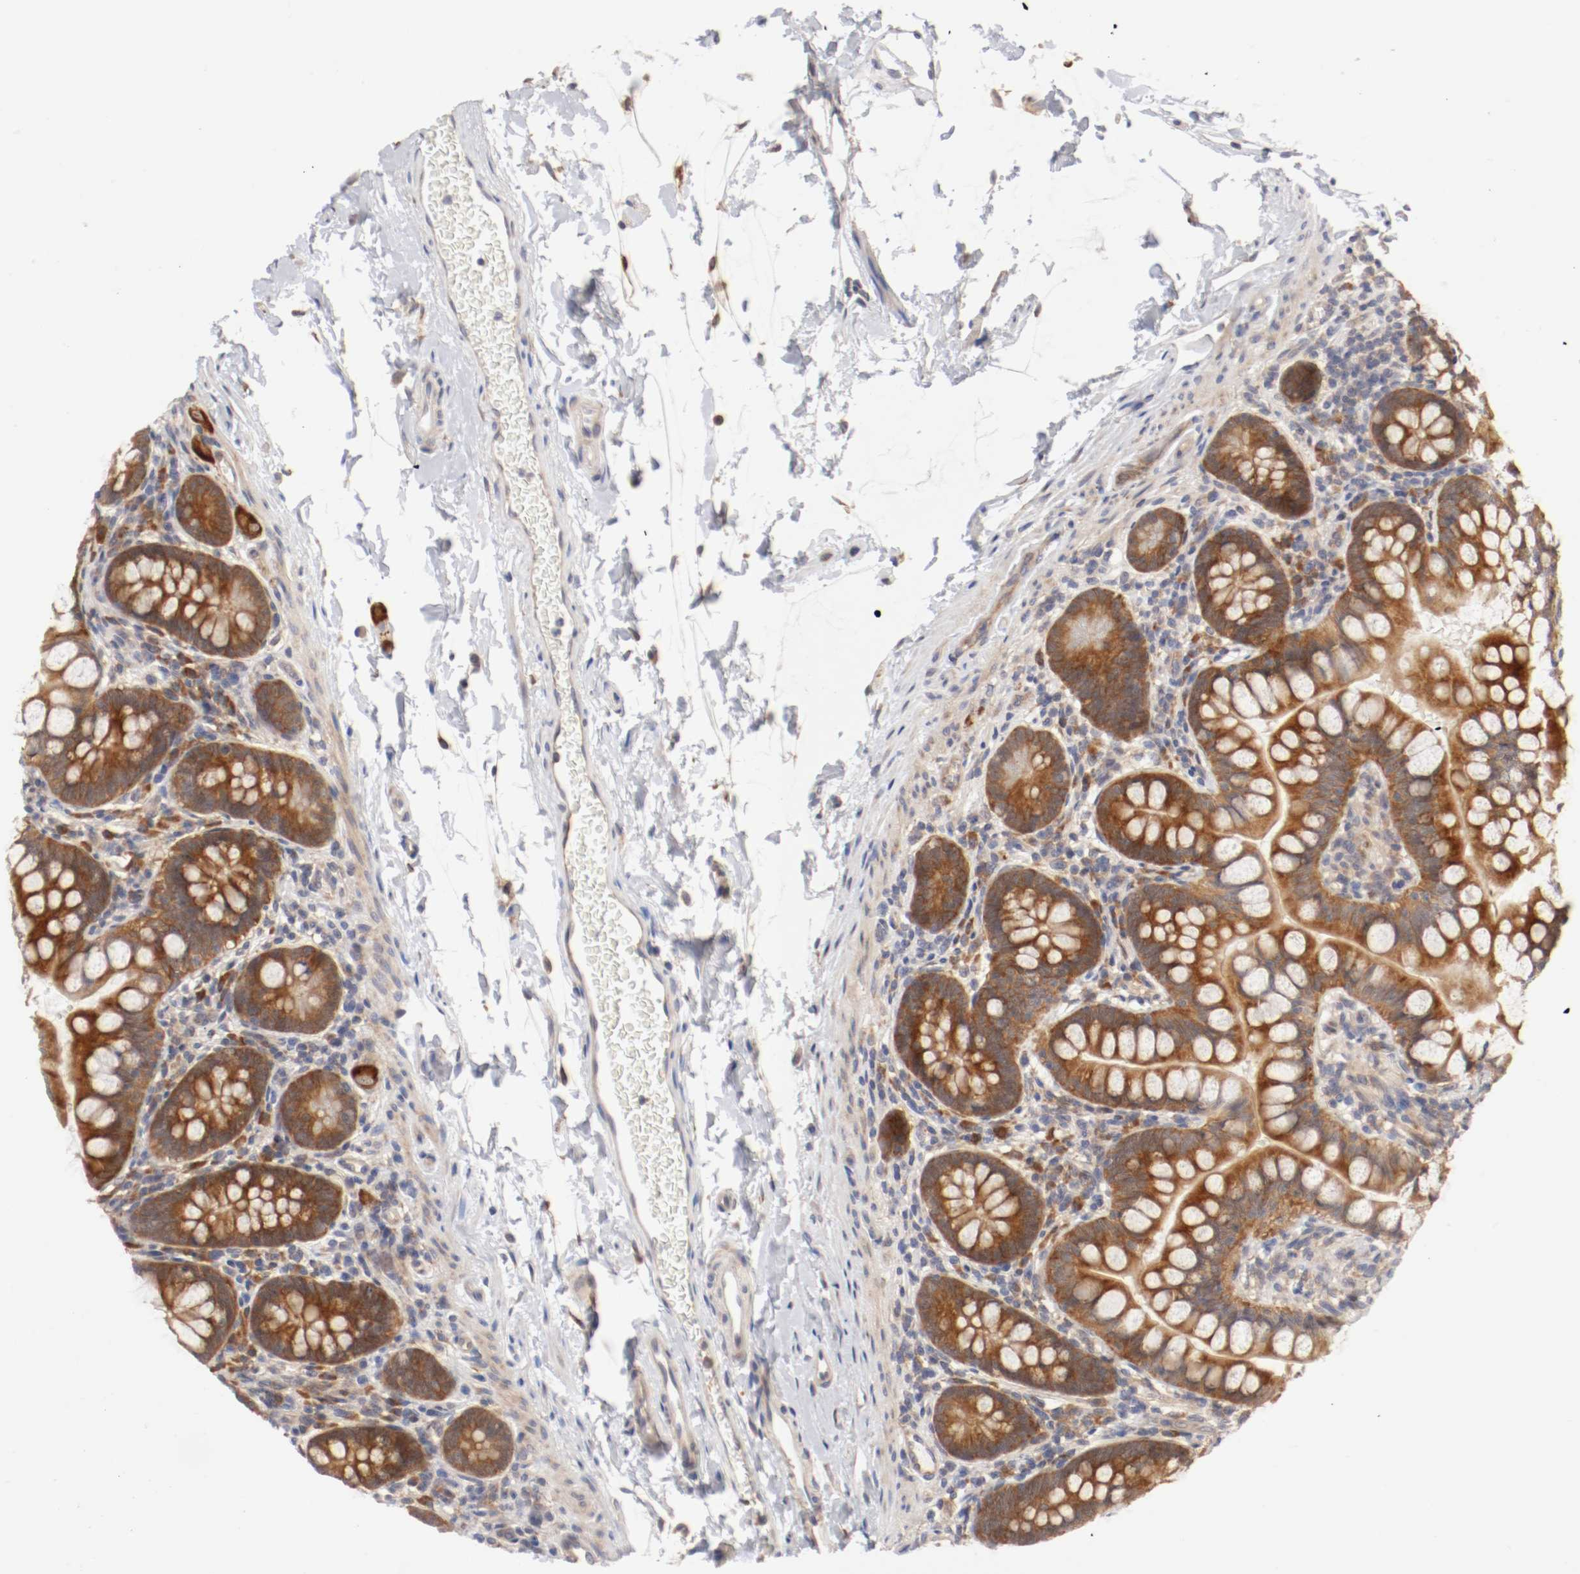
{"staining": {"intensity": "moderate", "quantity": ">75%", "location": "cytoplasmic/membranous"}, "tissue": "small intestine", "cell_type": "Glandular cells", "image_type": "normal", "snomed": [{"axis": "morphology", "description": "Normal tissue, NOS"}, {"axis": "topography", "description": "Small intestine"}], "caption": "Immunohistochemistry photomicrograph of normal small intestine: human small intestine stained using IHC demonstrates medium levels of moderate protein expression localized specifically in the cytoplasmic/membranous of glandular cells, appearing as a cytoplasmic/membranous brown color.", "gene": "FKBP3", "patient": {"sex": "female", "age": 58}}